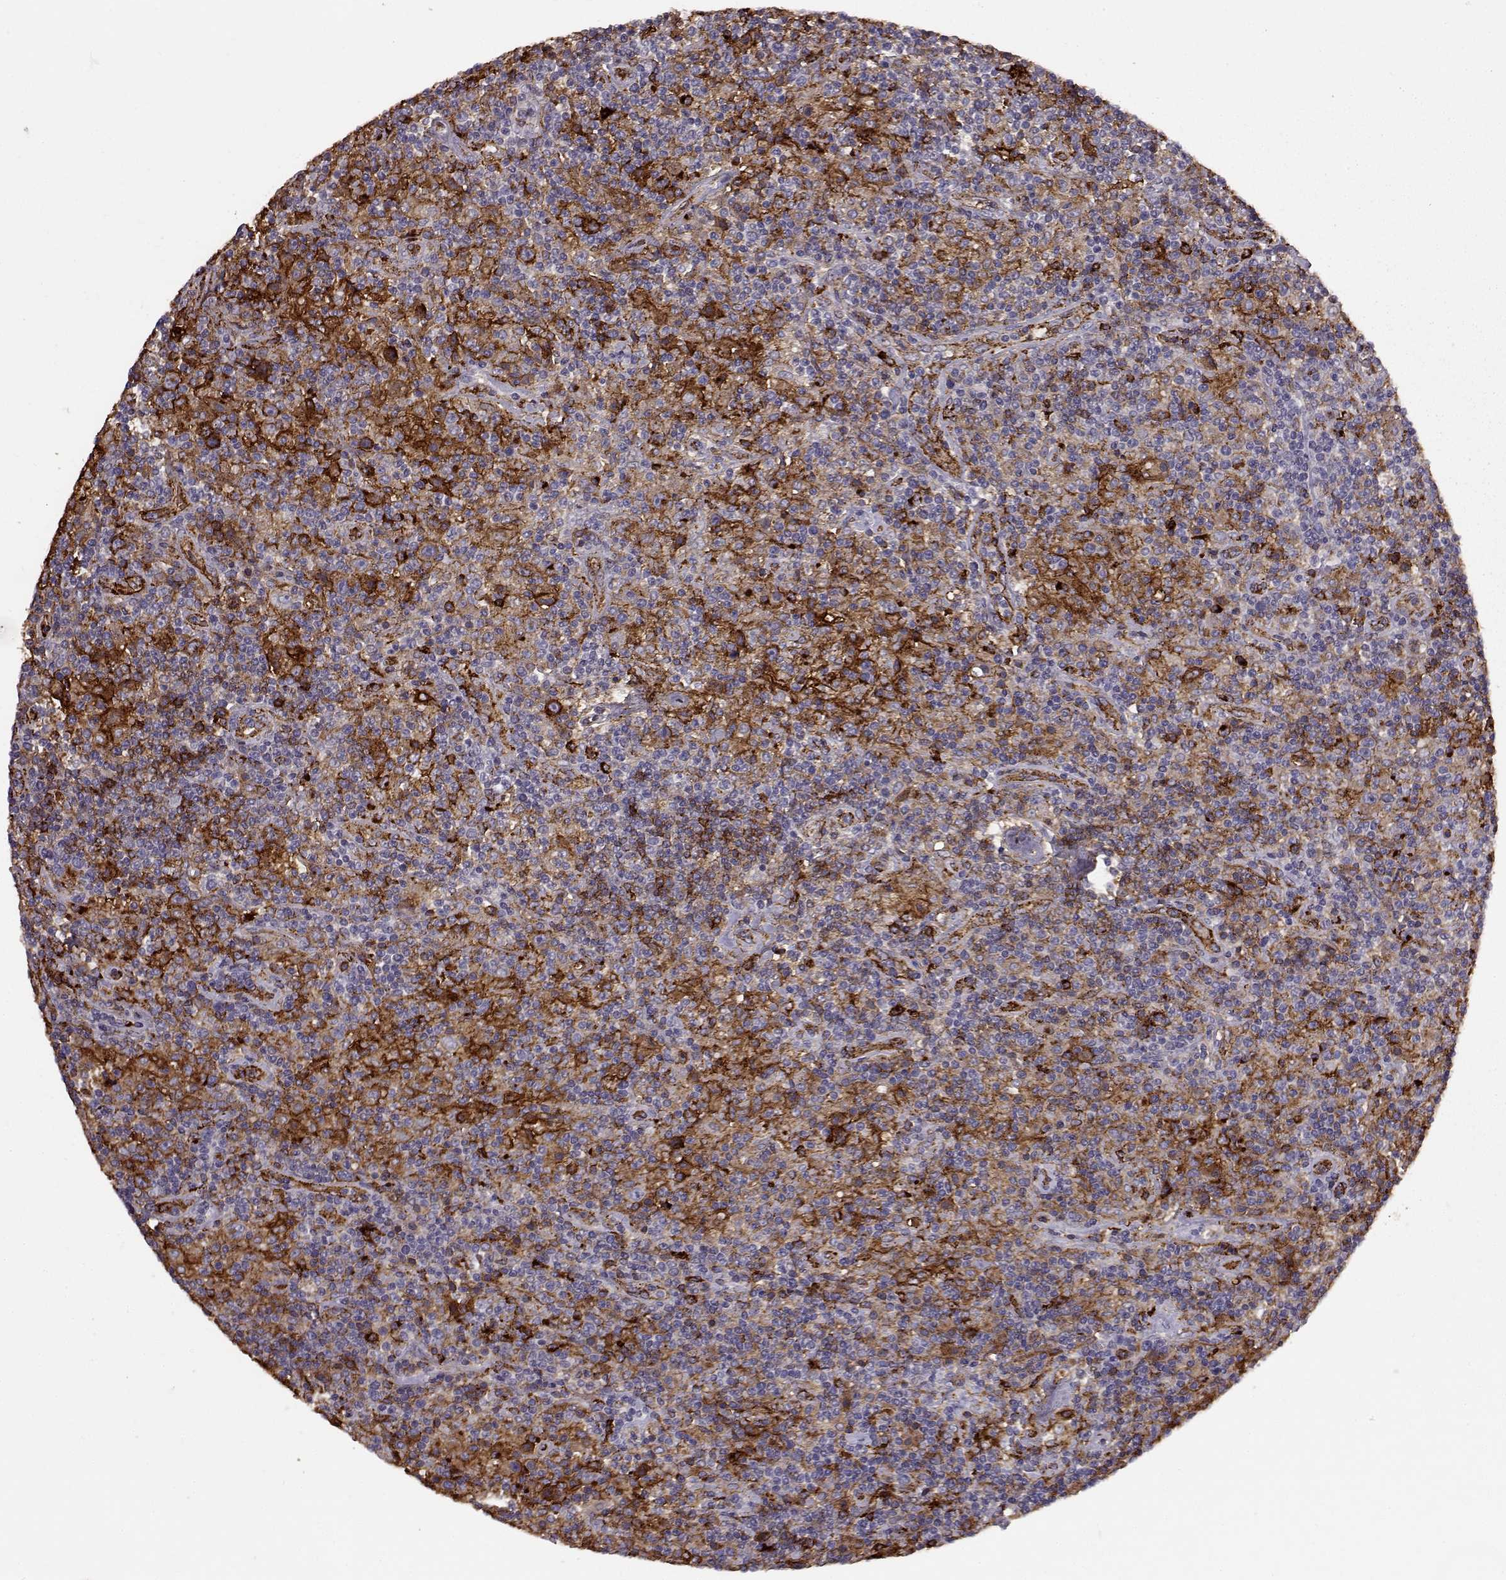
{"staining": {"intensity": "strong", "quantity": ">75%", "location": "cytoplasmic/membranous"}, "tissue": "lymphoma", "cell_type": "Tumor cells", "image_type": "cancer", "snomed": [{"axis": "morphology", "description": "Hodgkin's disease, NOS"}, {"axis": "topography", "description": "Lymph node"}], "caption": "Hodgkin's disease was stained to show a protein in brown. There is high levels of strong cytoplasmic/membranous staining in approximately >75% of tumor cells.", "gene": "CCNF", "patient": {"sex": "male", "age": 70}}